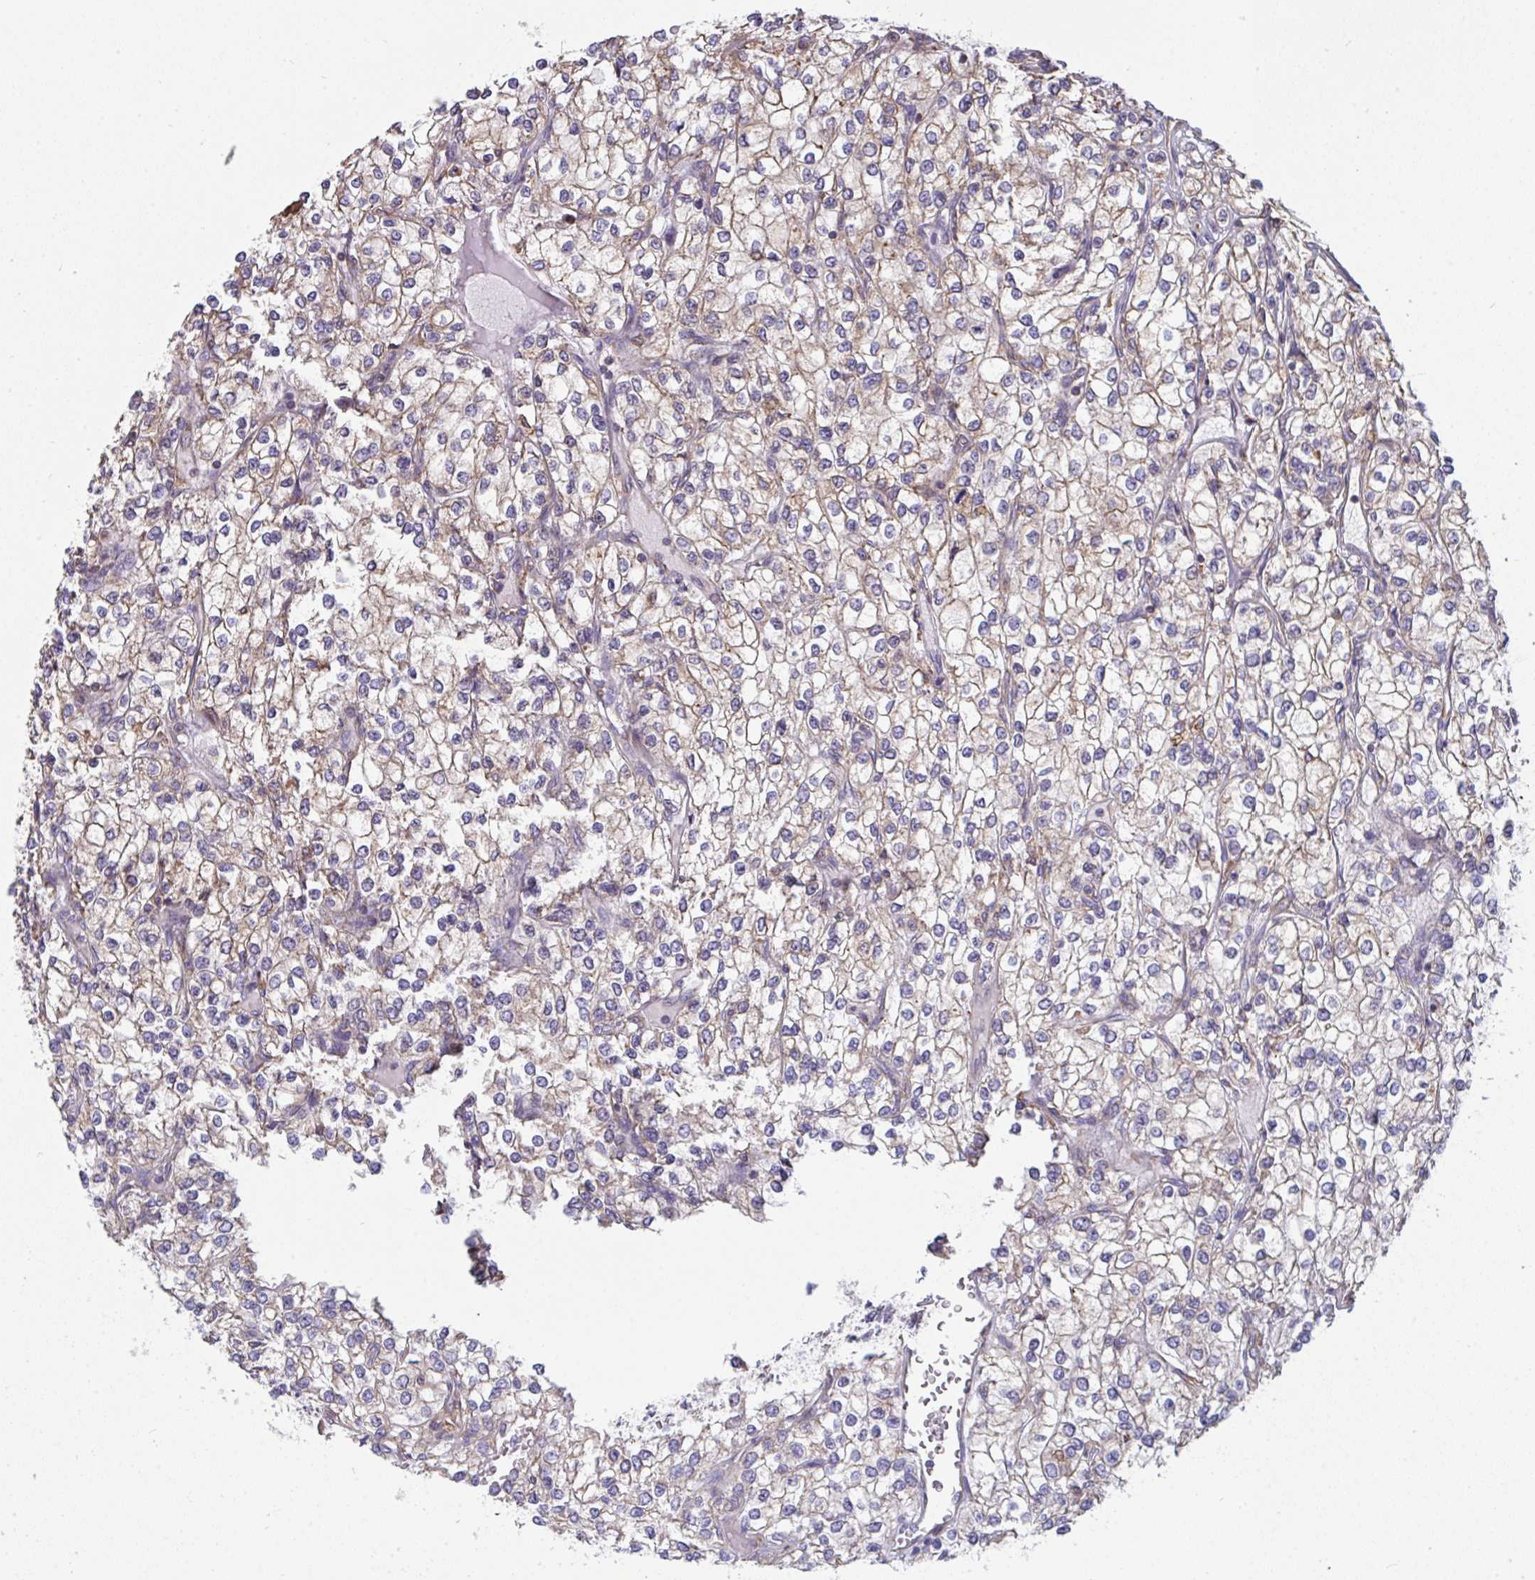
{"staining": {"intensity": "weak", "quantity": "25%-75%", "location": "cytoplasmic/membranous"}, "tissue": "renal cancer", "cell_type": "Tumor cells", "image_type": "cancer", "snomed": [{"axis": "morphology", "description": "Adenocarcinoma, NOS"}, {"axis": "topography", "description": "Kidney"}], "caption": "Adenocarcinoma (renal) stained with DAB immunohistochemistry shows low levels of weak cytoplasmic/membranous staining in about 25%-75% of tumor cells.", "gene": "MYMK", "patient": {"sex": "male", "age": 80}}